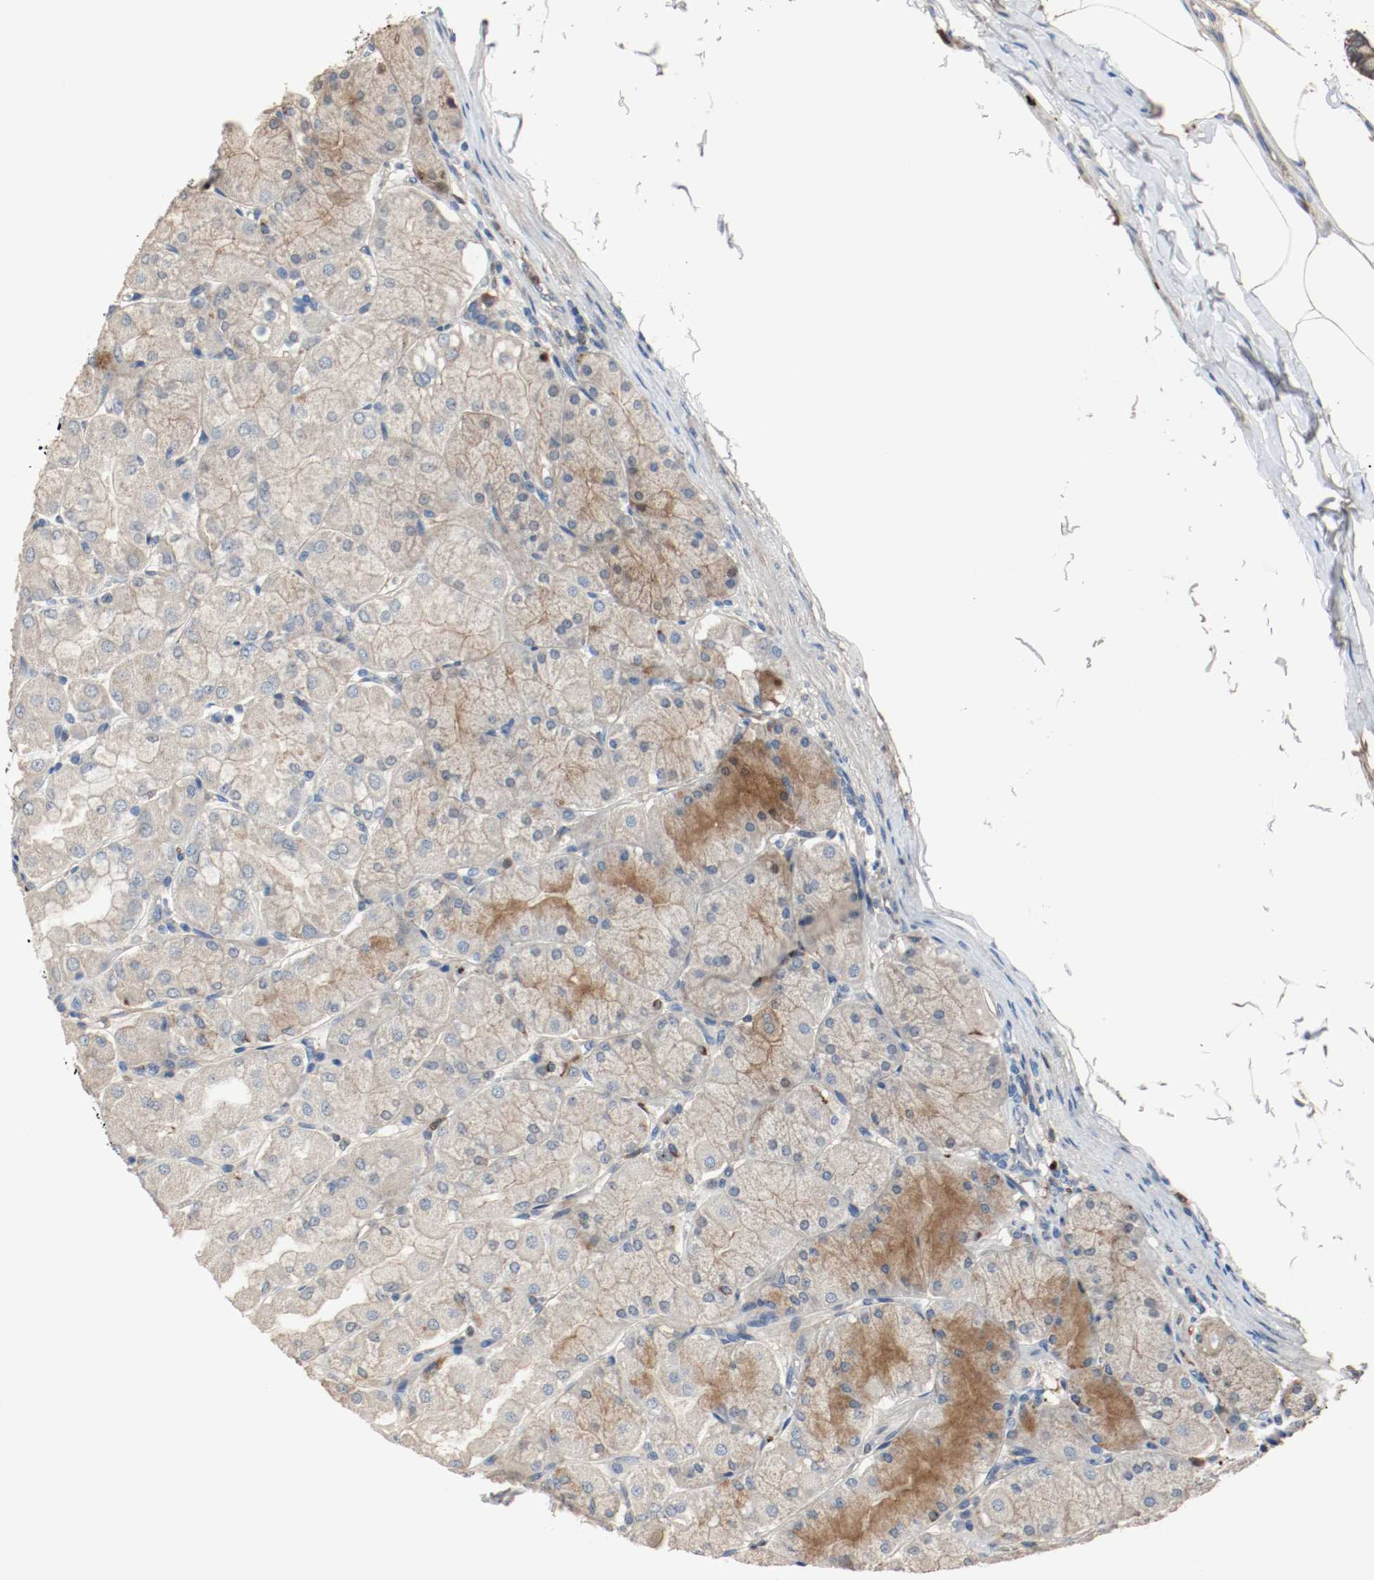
{"staining": {"intensity": "moderate", "quantity": "<25%", "location": "cytoplasmic/membranous"}, "tissue": "stomach", "cell_type": "Glandular cells", "image_type": "normal", "snomed": [{"axis": "morphology", "description": "Normal tissue, NOS"}, {"axis": "topography", "description": "Stomach, upper"}], "caption": "Glandular cells display moderate cytoplasmic/membranous expression in approximately <25% of cells in benign stomach. (brown staining indicates protein expression, while blue staining denotes nuclei).", "gene": "BLK", "patient": {"sex": "female", "age": 56}}